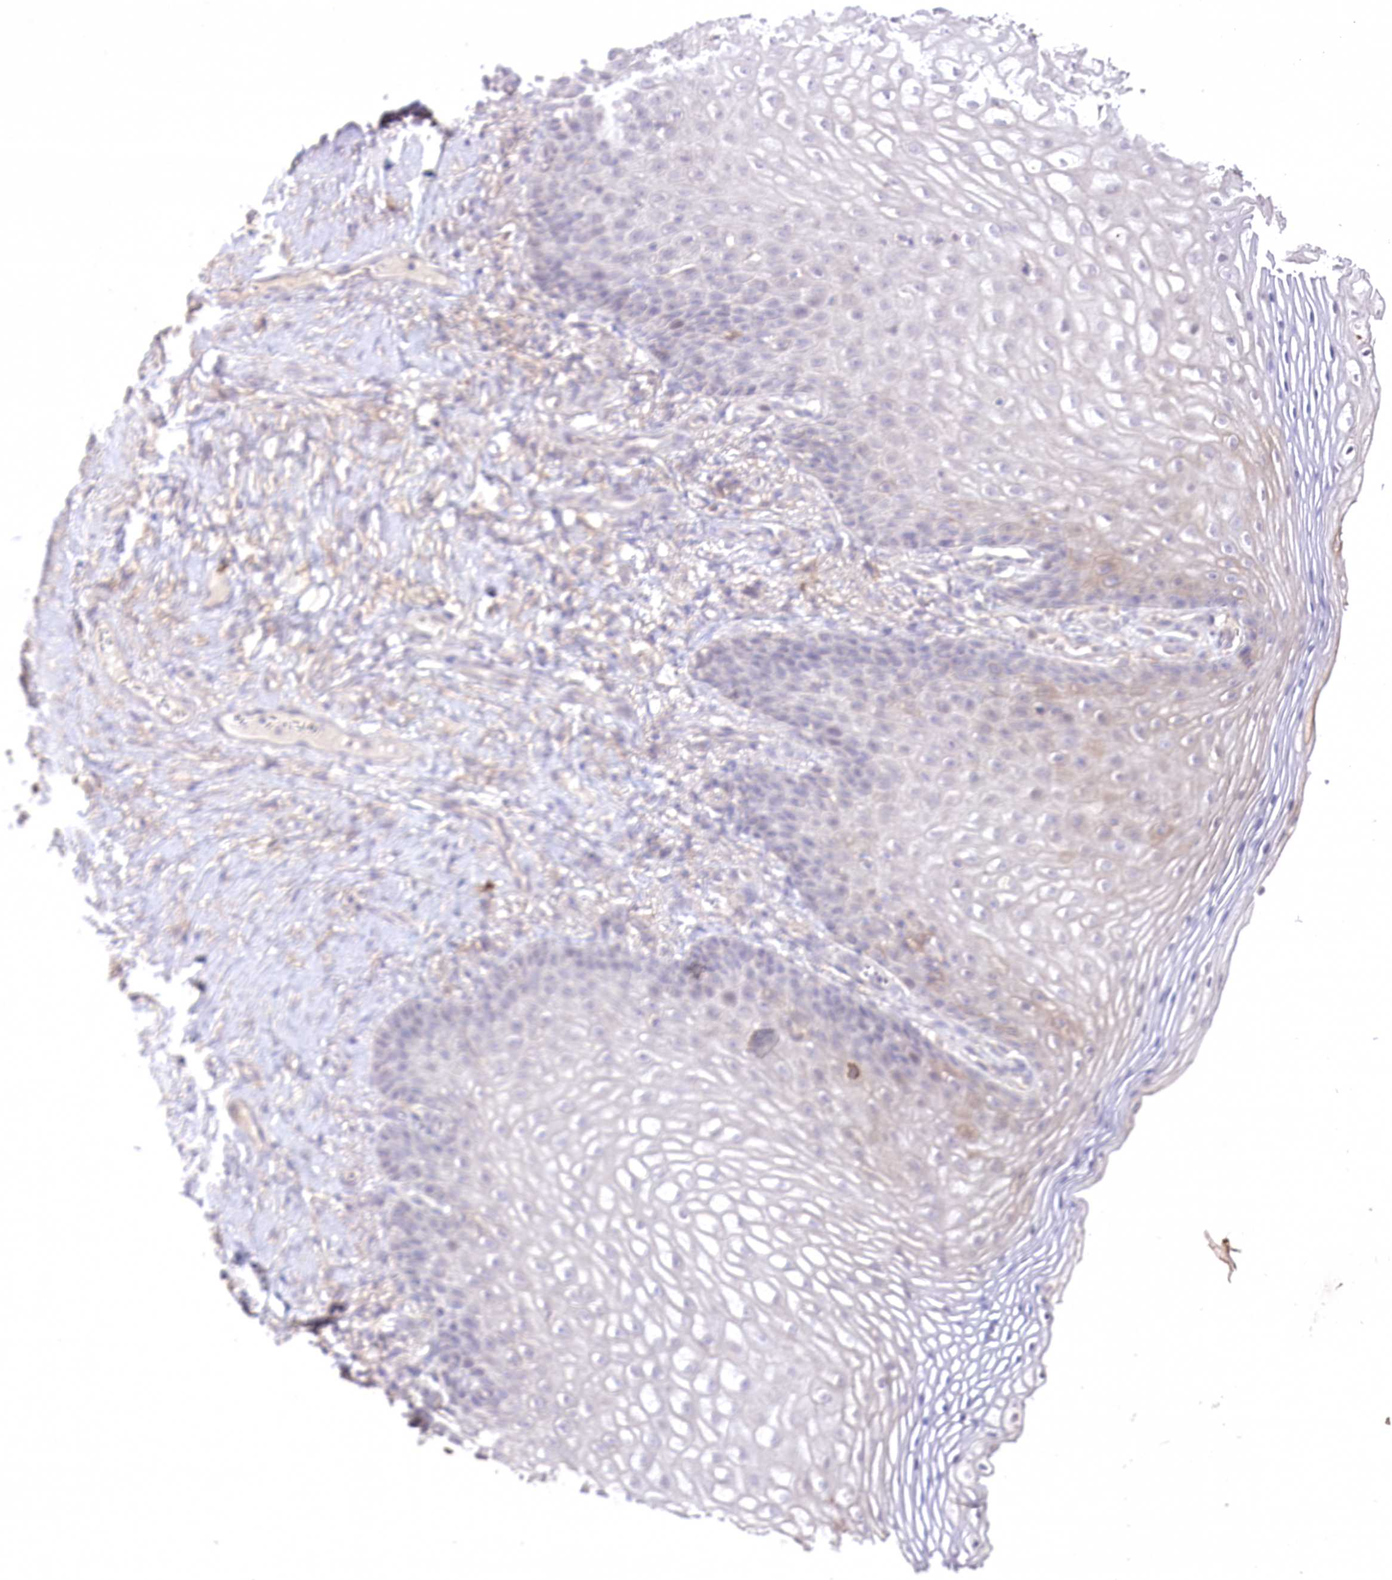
{"staining": {"intensity": "weak", "quantity": "25%-75%", "location": "cytoplasmic/membranous"}, "tissue": "vagina", "cell_type": "Squamous epithelial cells", "image_type": "normal", "snomed": [{"axis": "morphology", "description": "Normal tissue, NOS"}, {"axis": "topography", "description": "Vagina"}], "caption": "Immunohistochemical staining of normal human vagina reveals weak cytoplasmic/membranous protein expression in approximately 25%-75% of squamous epithelial cells.", "gene": "ENPP1", "patient": {"sex": "female", "age": 60}}